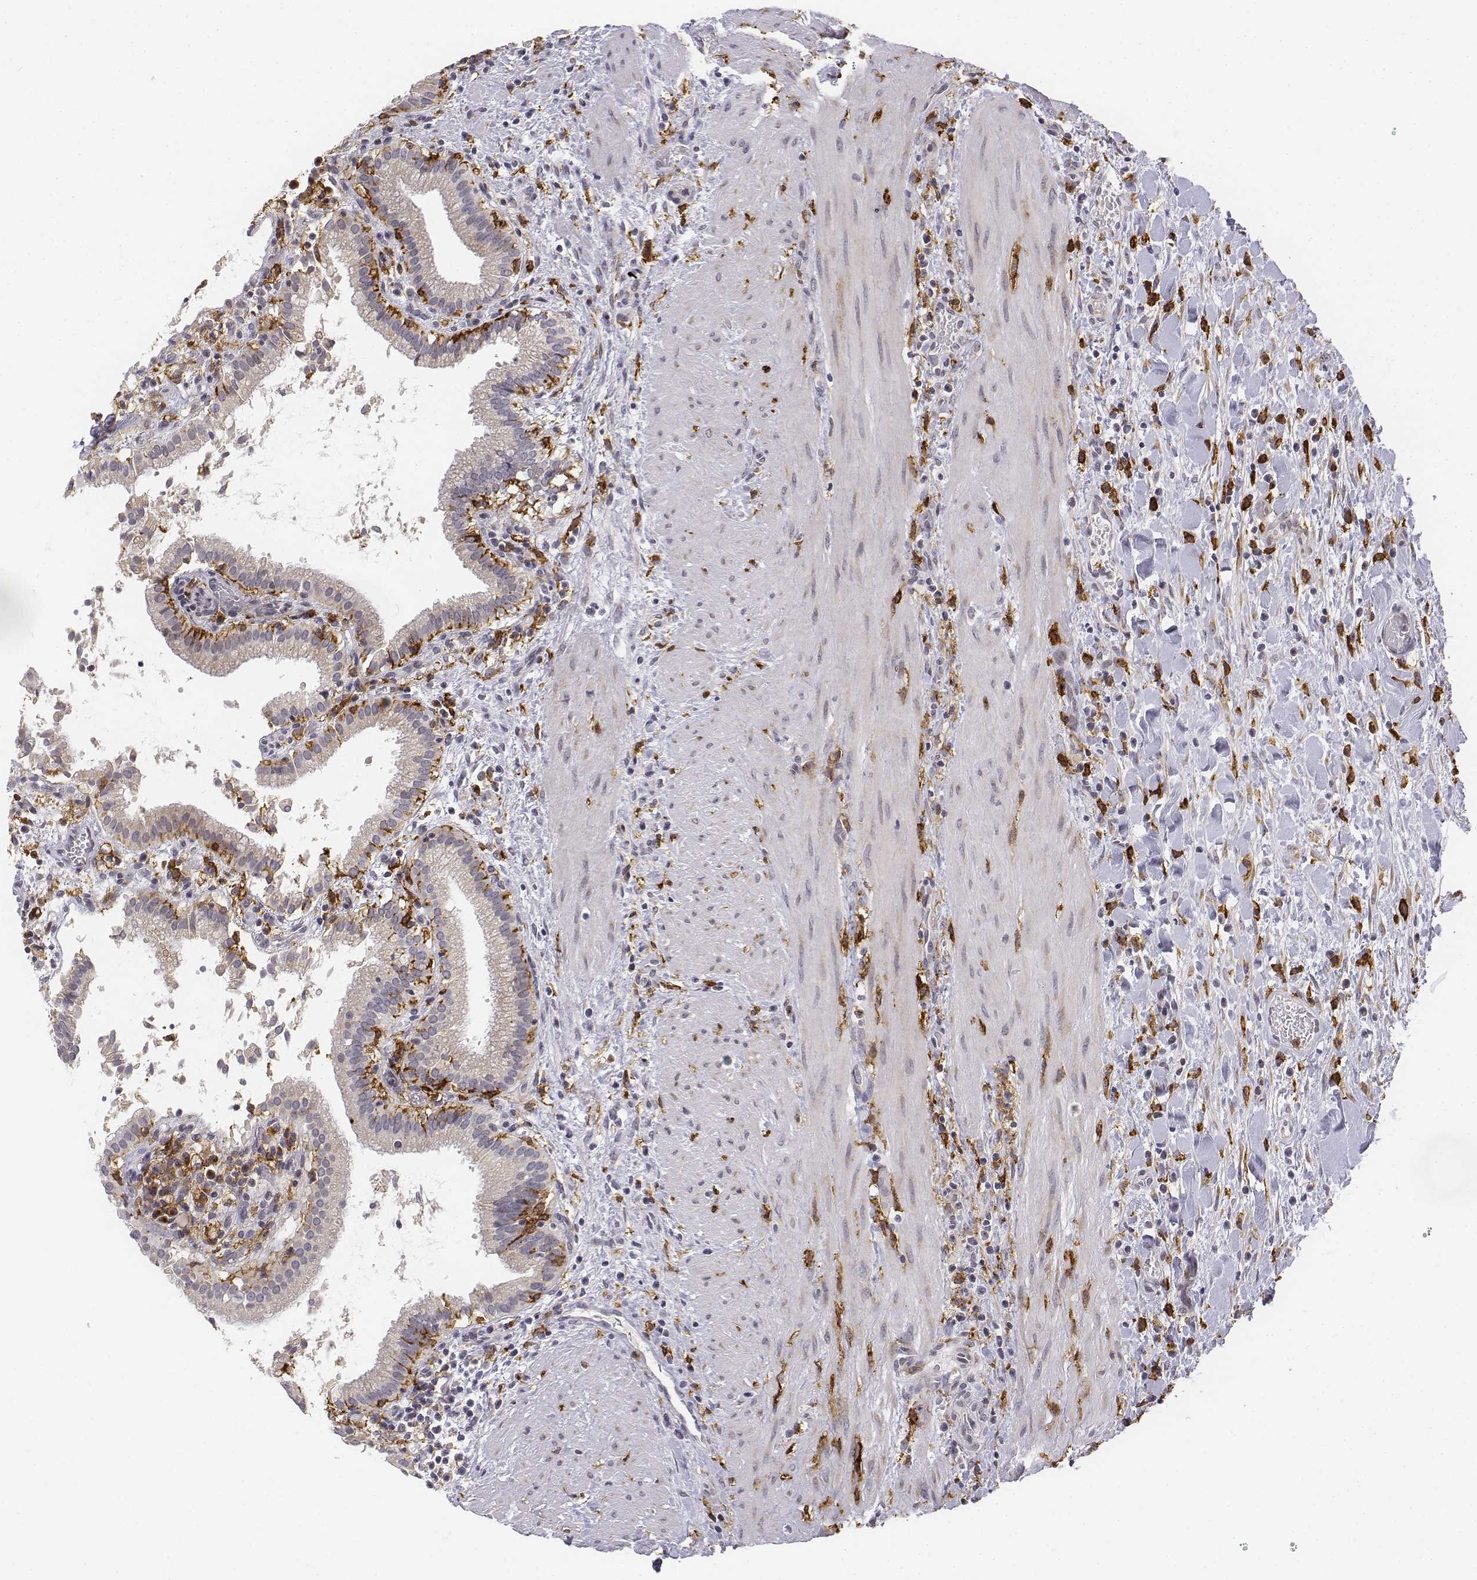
{"staining": {"intensity": "negative", "quantity": "none", "location": "none"}, "tissue": "gallbladder", "cell_type": "Glandular cells", "image_type": "normal", "snomed": [{"axis": "morphology", "description": "Normal tissue, NOS"}, {"axis": "topography", "description": "Gallbladder"}], "caption": "Protein analysis of normal gallbladder displays no significant staining in glandular cells.", "gene": "CD14", "patient": {"sex": "male", "age": 42}}